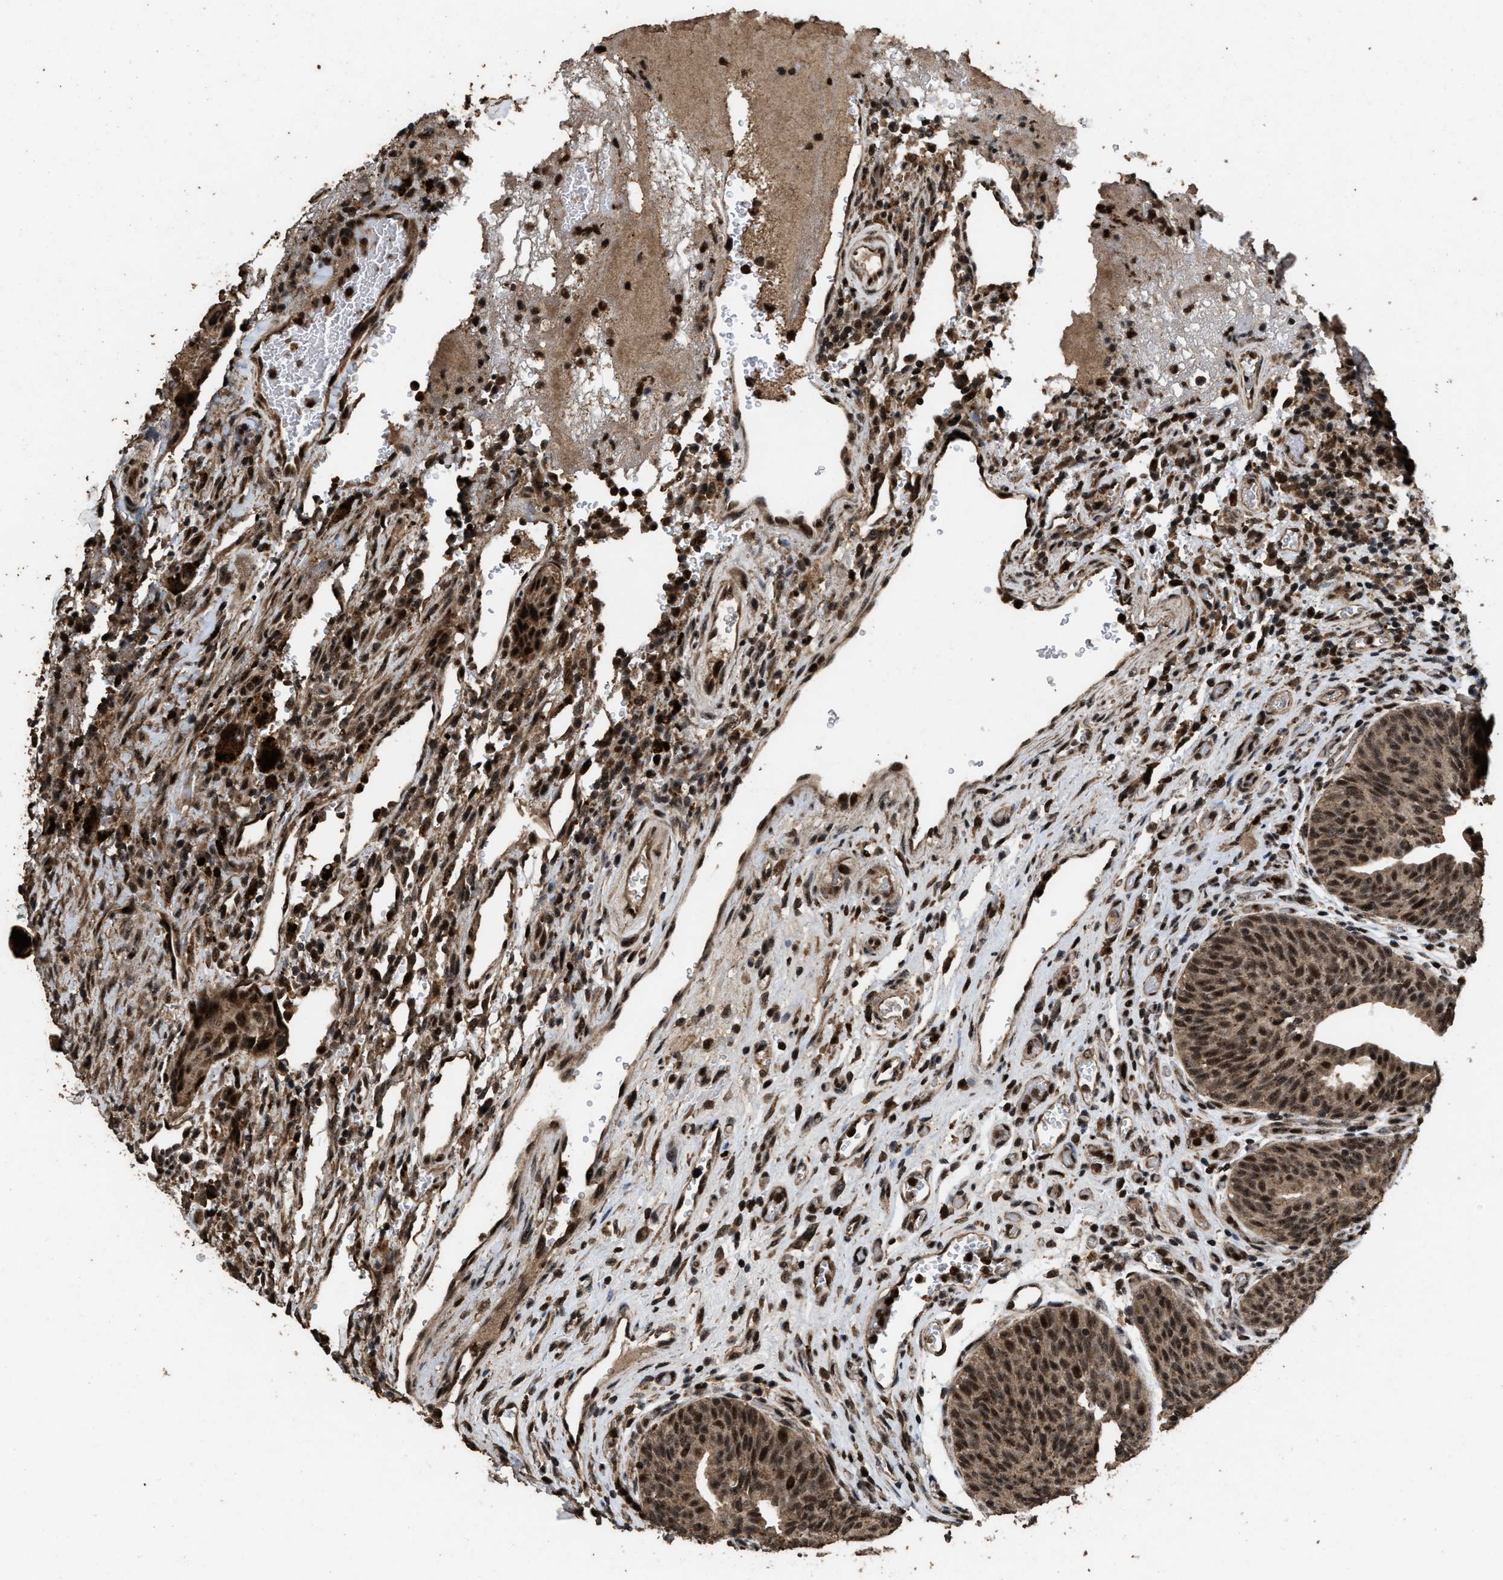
{"staining": {"intensity": "strong", "quantity": ">75%", "location": "cytoplasmic/membranous,nuclear"}, "tissue": "urothelial cancer", "cell_type": "Tumor cells", "image_type": "cancer", "snomed": [{"axis": "morphology", "description": "Urothelial carcinoma, Low grade"}, {"axis": "morphology", "description": "Urothelial carcinoma, High grade"}, {"axis": "topography", "description": "Urinary bladder"}], "caption": "Brown immunohistochemical staining in urothelial cancer shows strong cytoplasmic/membranous and nuclear expression in about >75% of tumor cells.", "gene": "HAUS6", "patient": {"sex": "male", "age": 35}}